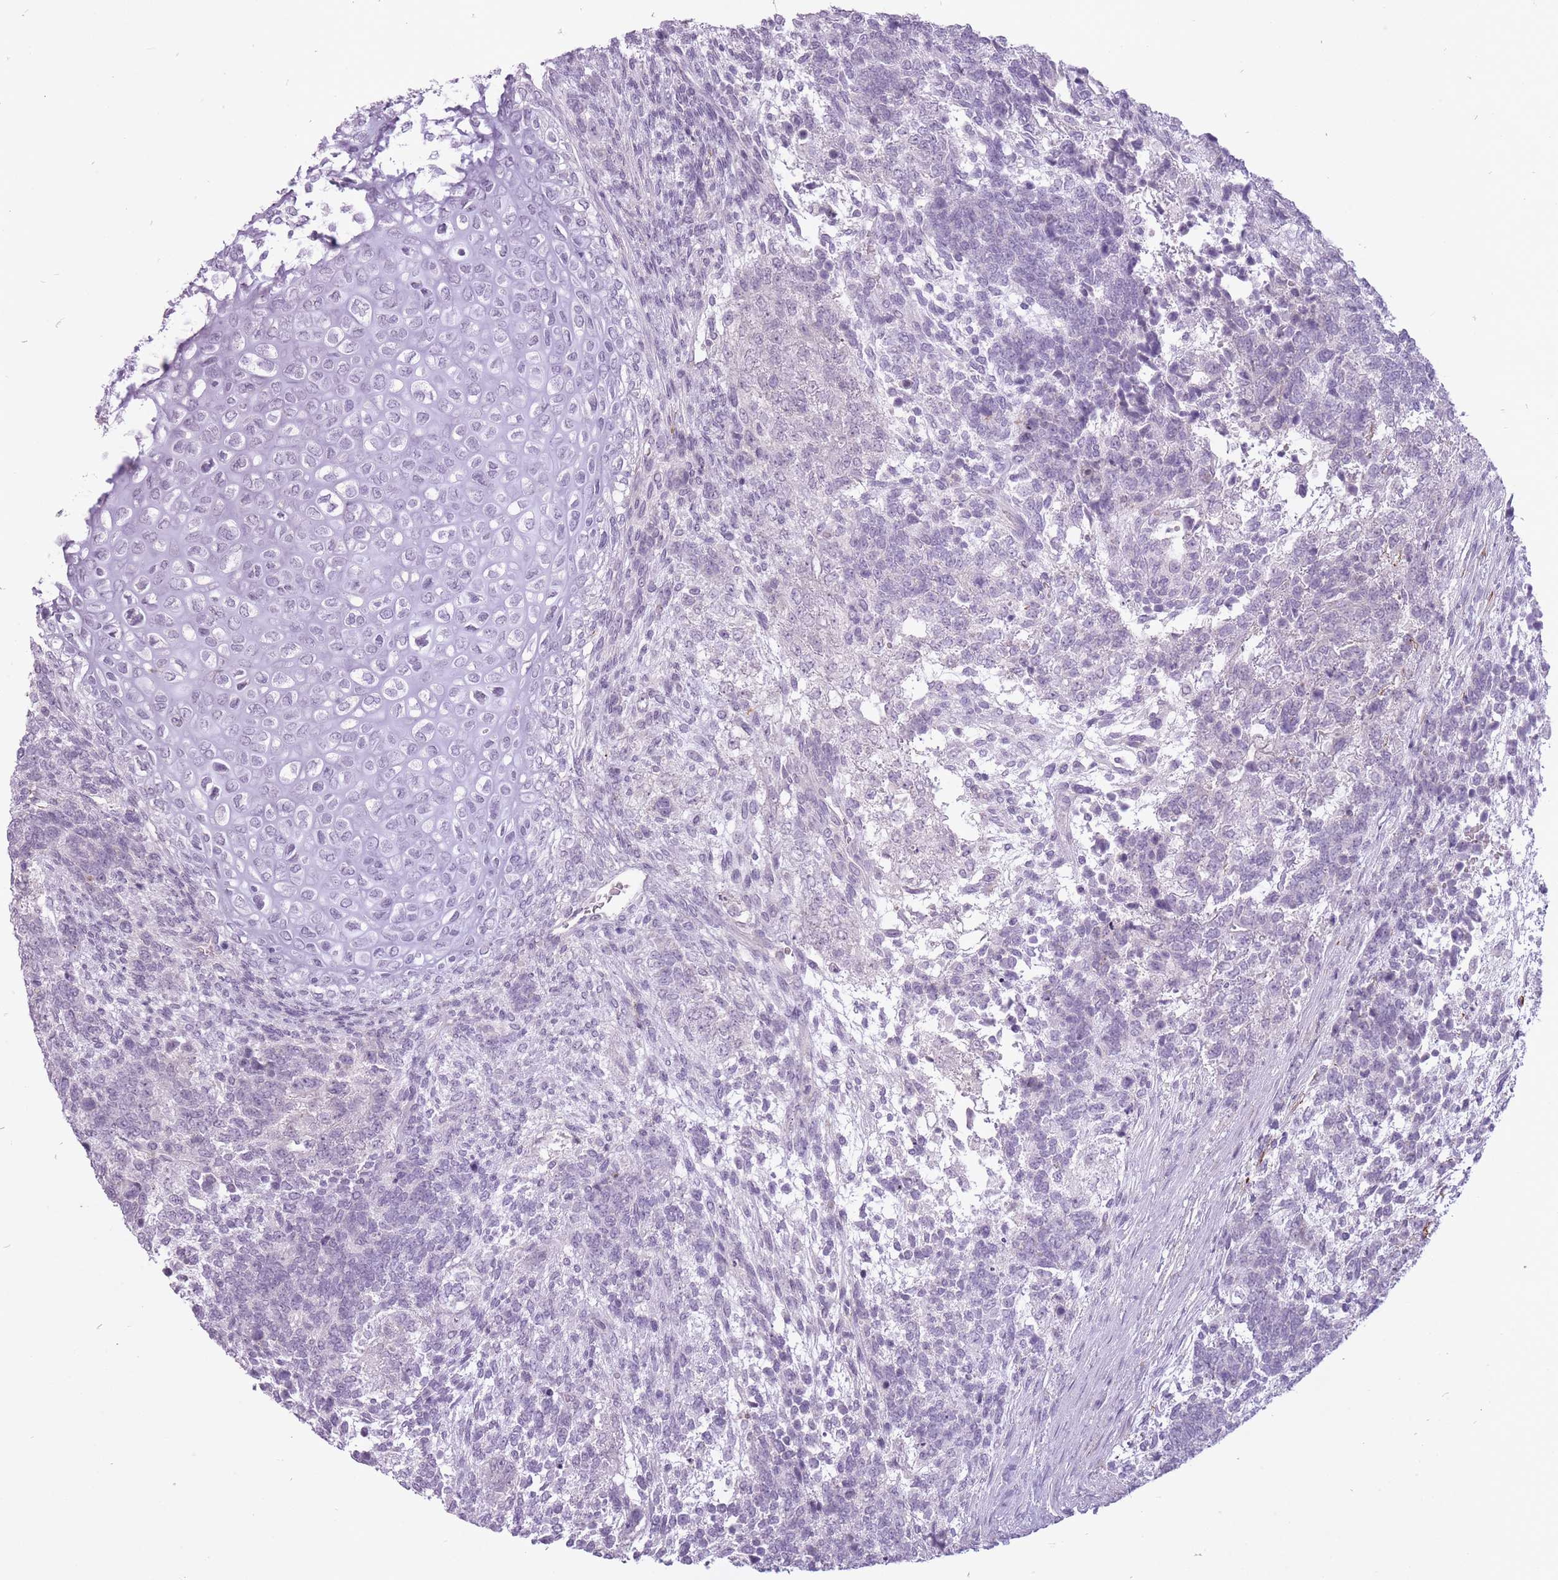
{"staining": {"intensity": "negative", "quantity": "none", "location": "none"}, "tissue": "testis cancer", "cell_type": "Tumor cells", "image_type": "cancer", "snomed": [{"axis": "morphology", "description": "Carcinoma, Embryonal, NOS"}, {"axis": "topography", "description": "Testis"}], "caption": "Image shows no significant protein positivity in tumor cells of testis cancer.", "gene": "RFX4", "patient": {"sex": "male", "age": 23}}